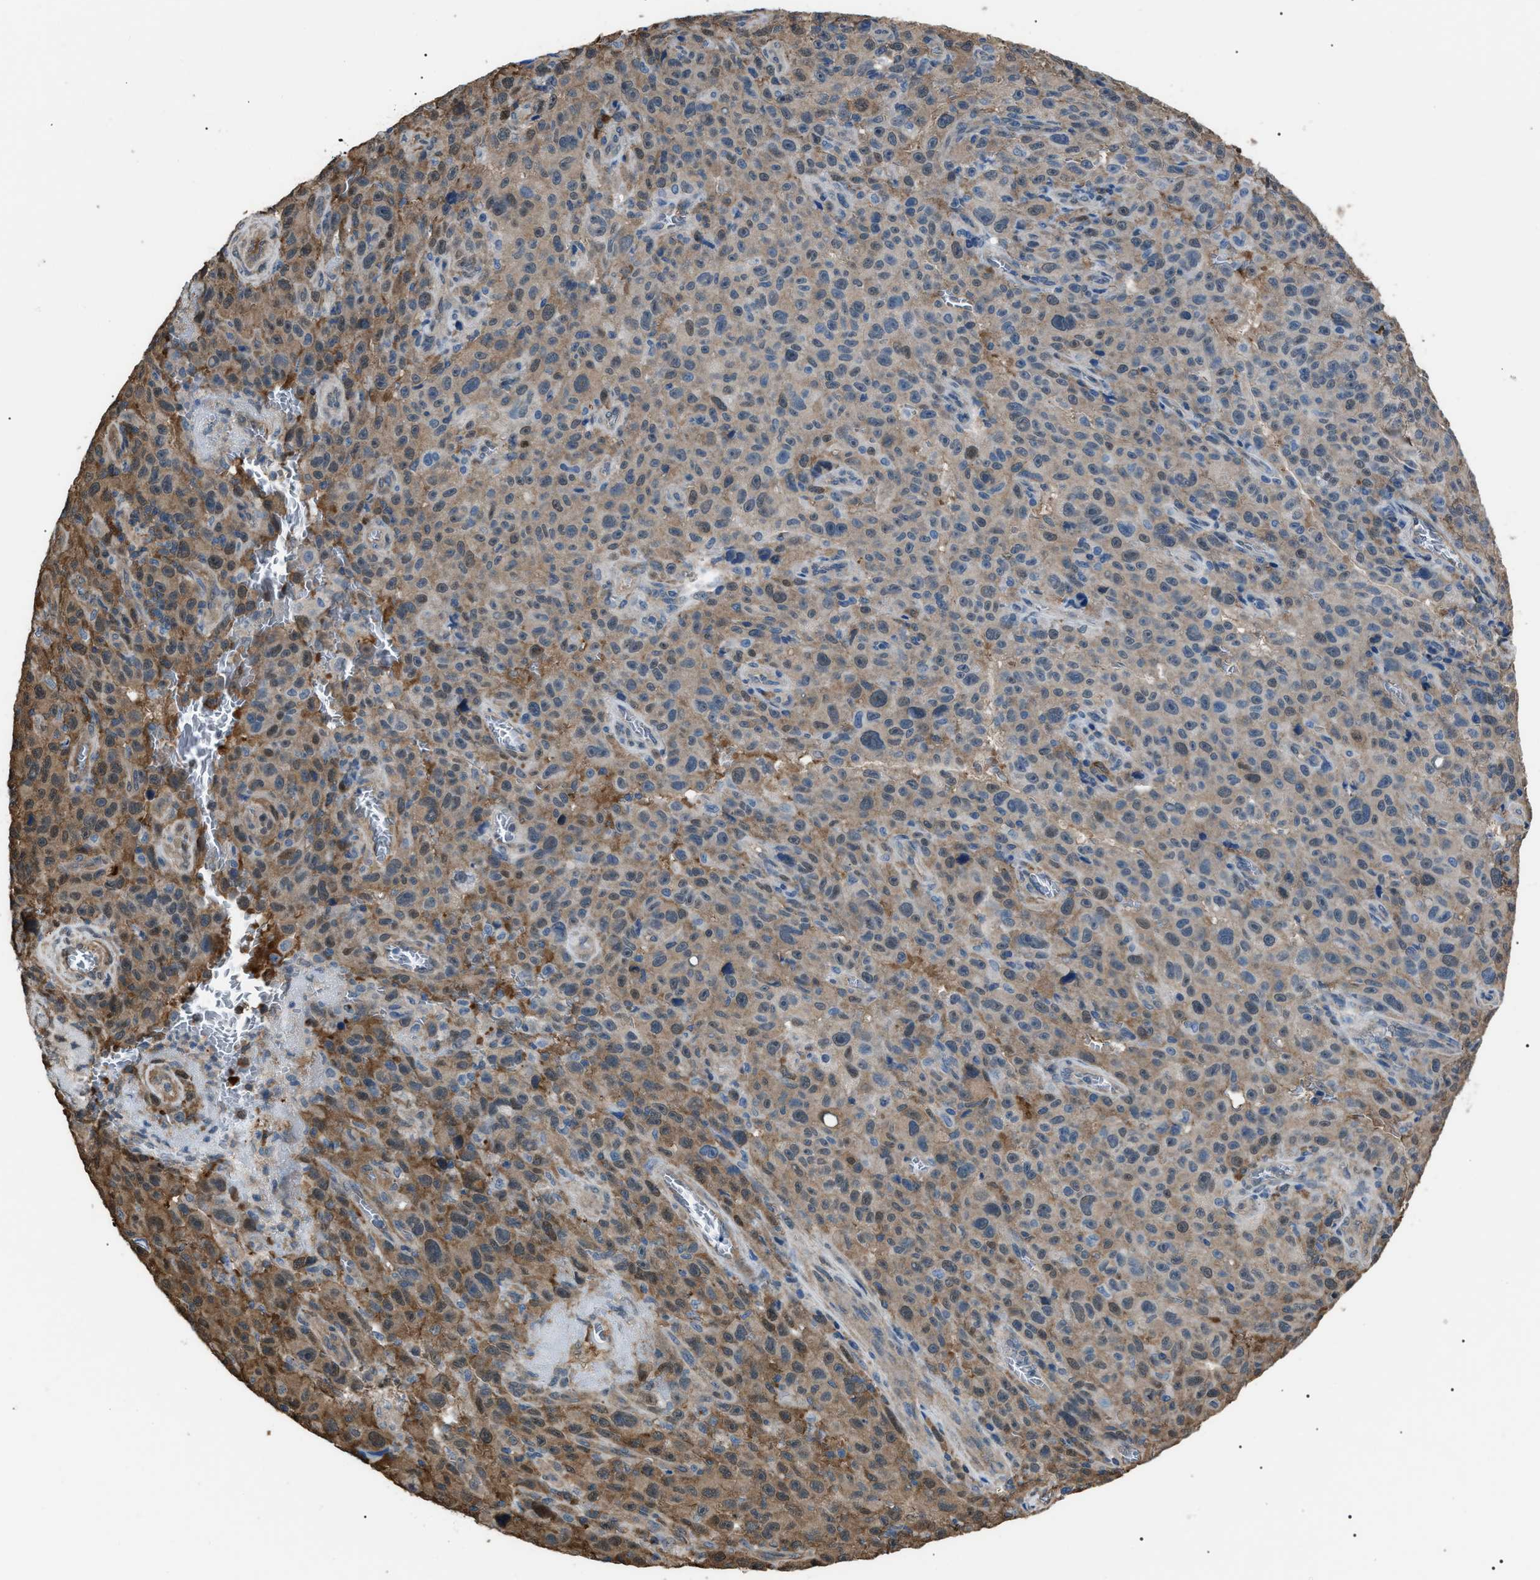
{"staining": {"intensity": "moderate", "quantity": "25%-75%", "location": "cytoplasmic/membranous"}, "tissue": "melanoma", "cell_type": "Tumor cells", "image_type": "cancer", "snomed": [{"axis": "morphology", "description": "Malignant melanoma, NOS"}, {"axis": "topography", "description": "Skin"}], "caption": "Immunohistochemical staining of melanoma reveals medium levels of moderate cytoplasmic/membranous protein staining in approximately 25%-75% of tumor cells. The staining was performed using DAB to visualize the protein expression in brown, while the nuclei were stained in blue with hematoxylin (Magnification: 20x).", "gene": "PDCD5", "patient": {"sex": "female", "age": 82}}